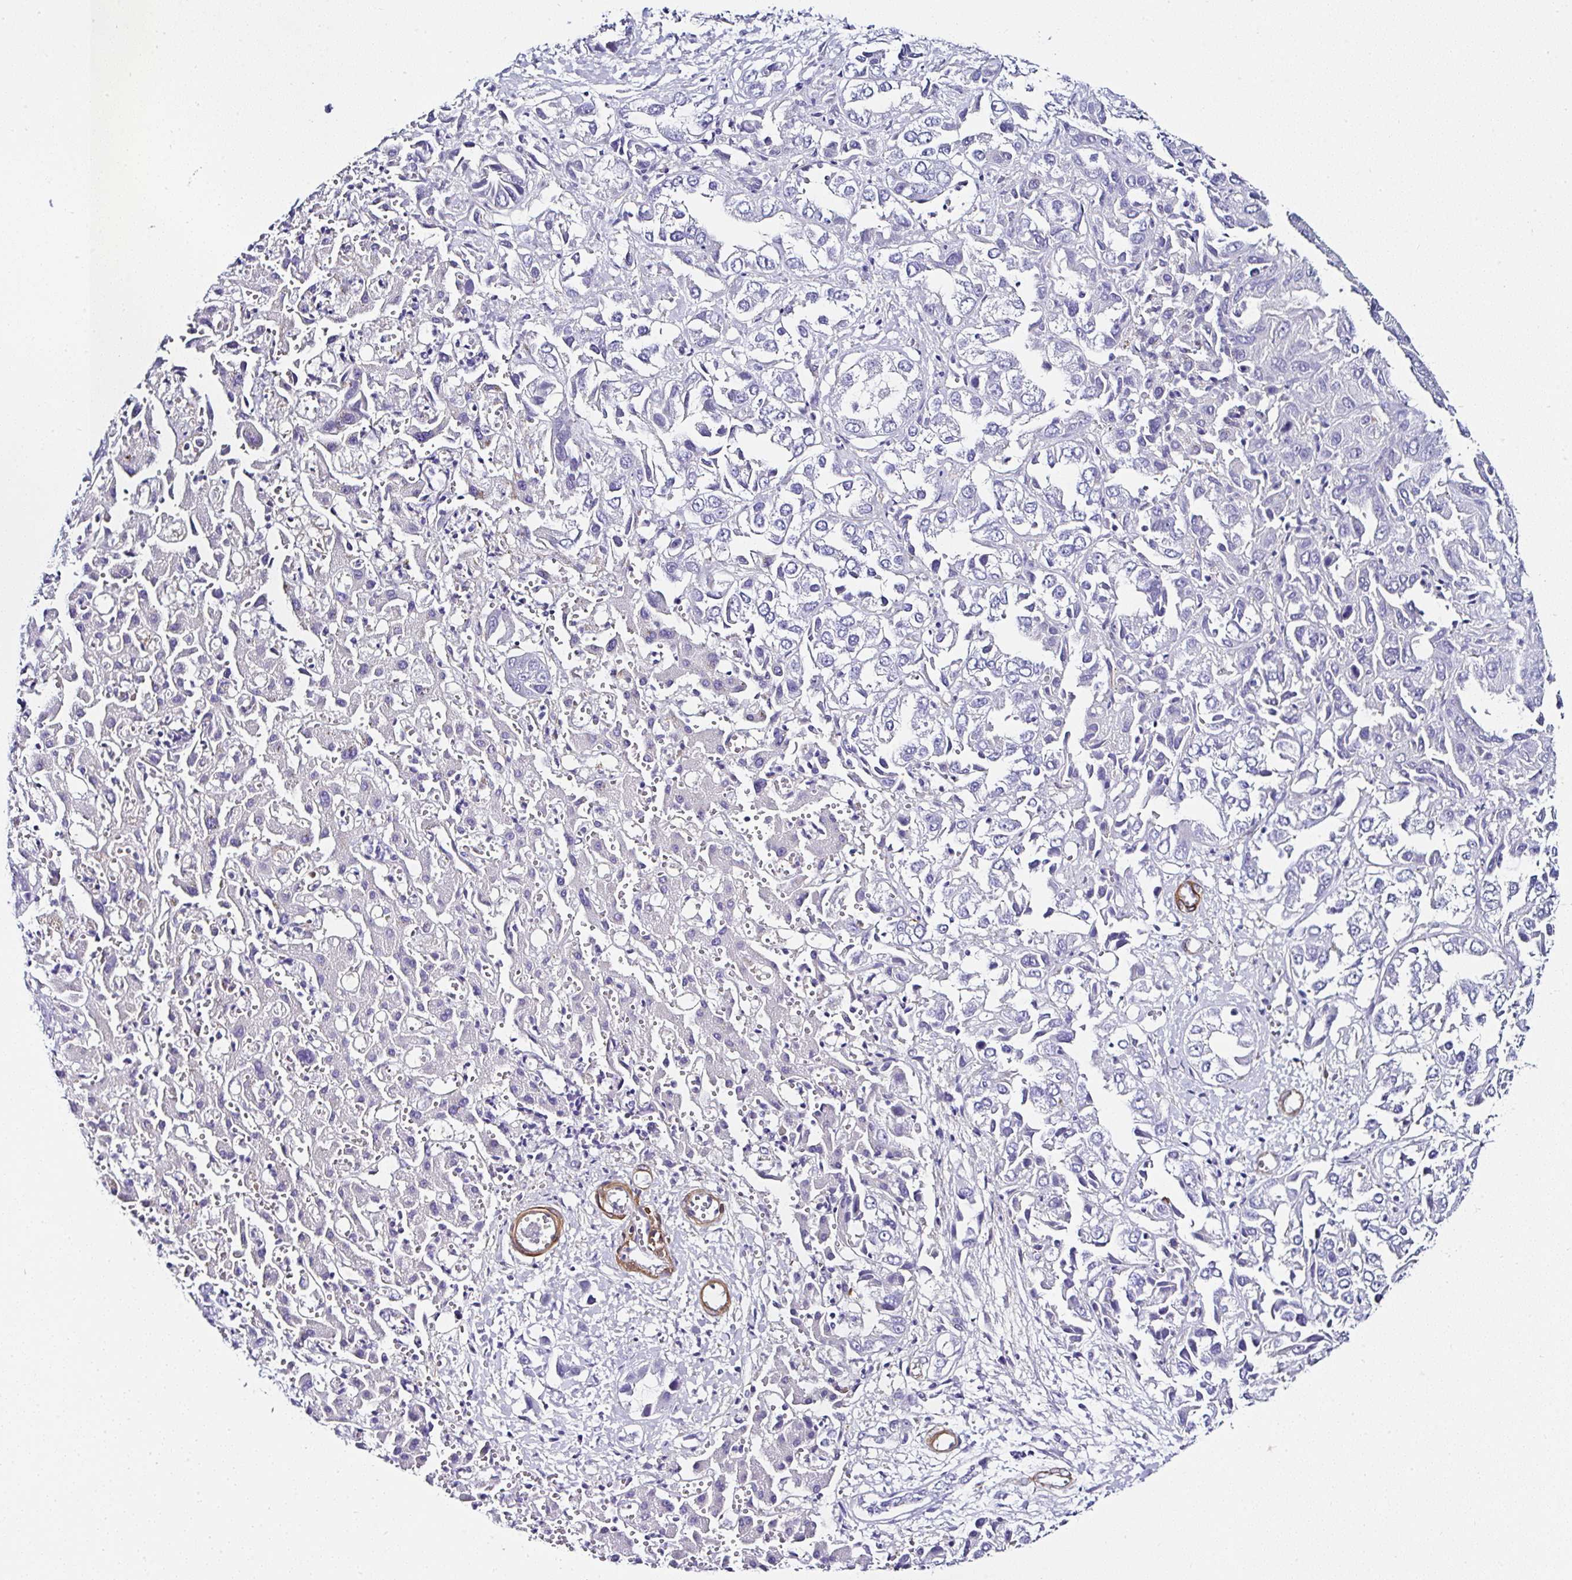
{"staining": {"intensity": "negative", "quantity": "none", "location": "none"}, "tissue": "liver cancer", "cell_type": "Tumor cells", "image_type": "cancer", "snomed": [{"axis": "morphology", "description": "Cholangiocarcinoma"}, {"axis": "topography", "description": "Liver"}], "caption": "An IHC image of liver cholangiocarcinoma is shown. There is no staining in tumor cells of liver cholangiocarcinoma.", "gene": "PPFIA4", "patient": {"sex": "female", "age": 52}}